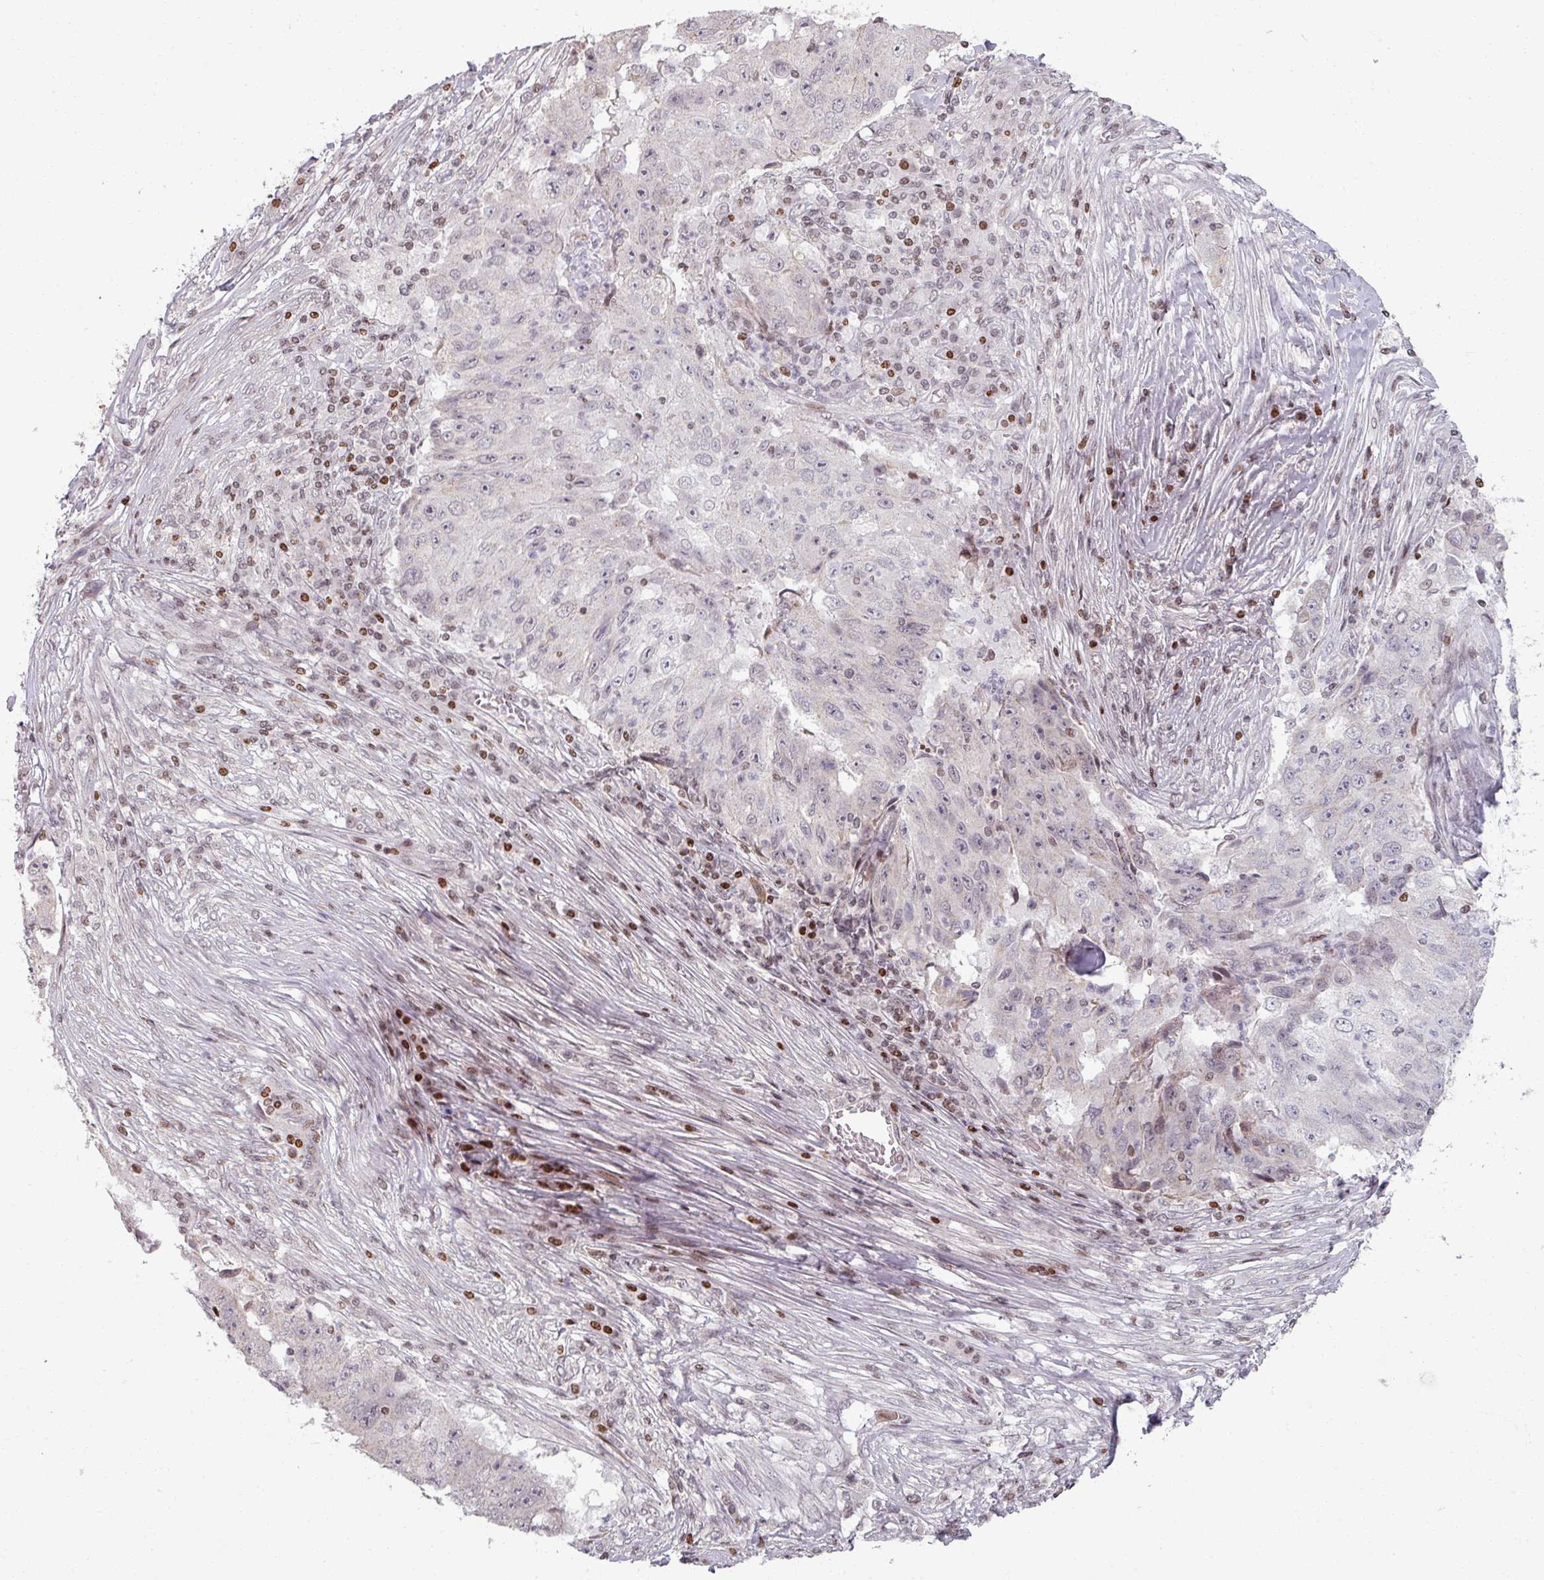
{"staining": {"intensity": "negative", "quantity": "none", "location": "none"}, "tissue": "lung cancer", "cell_type": "Tumor cells", "image_type": "cancer", "snomed": [{"axis": "morphology", "description": "Squamous cell carcinoma, NOS"}, {"axis": "topography", "description": "Lung"}], "caption": "Lung squamous cell carcinoma was stained to show a protein in brown. There is no significant expression in tumor cells.", "gene": "NCOR1", "patient": {"sex": "male", "age": 64}}